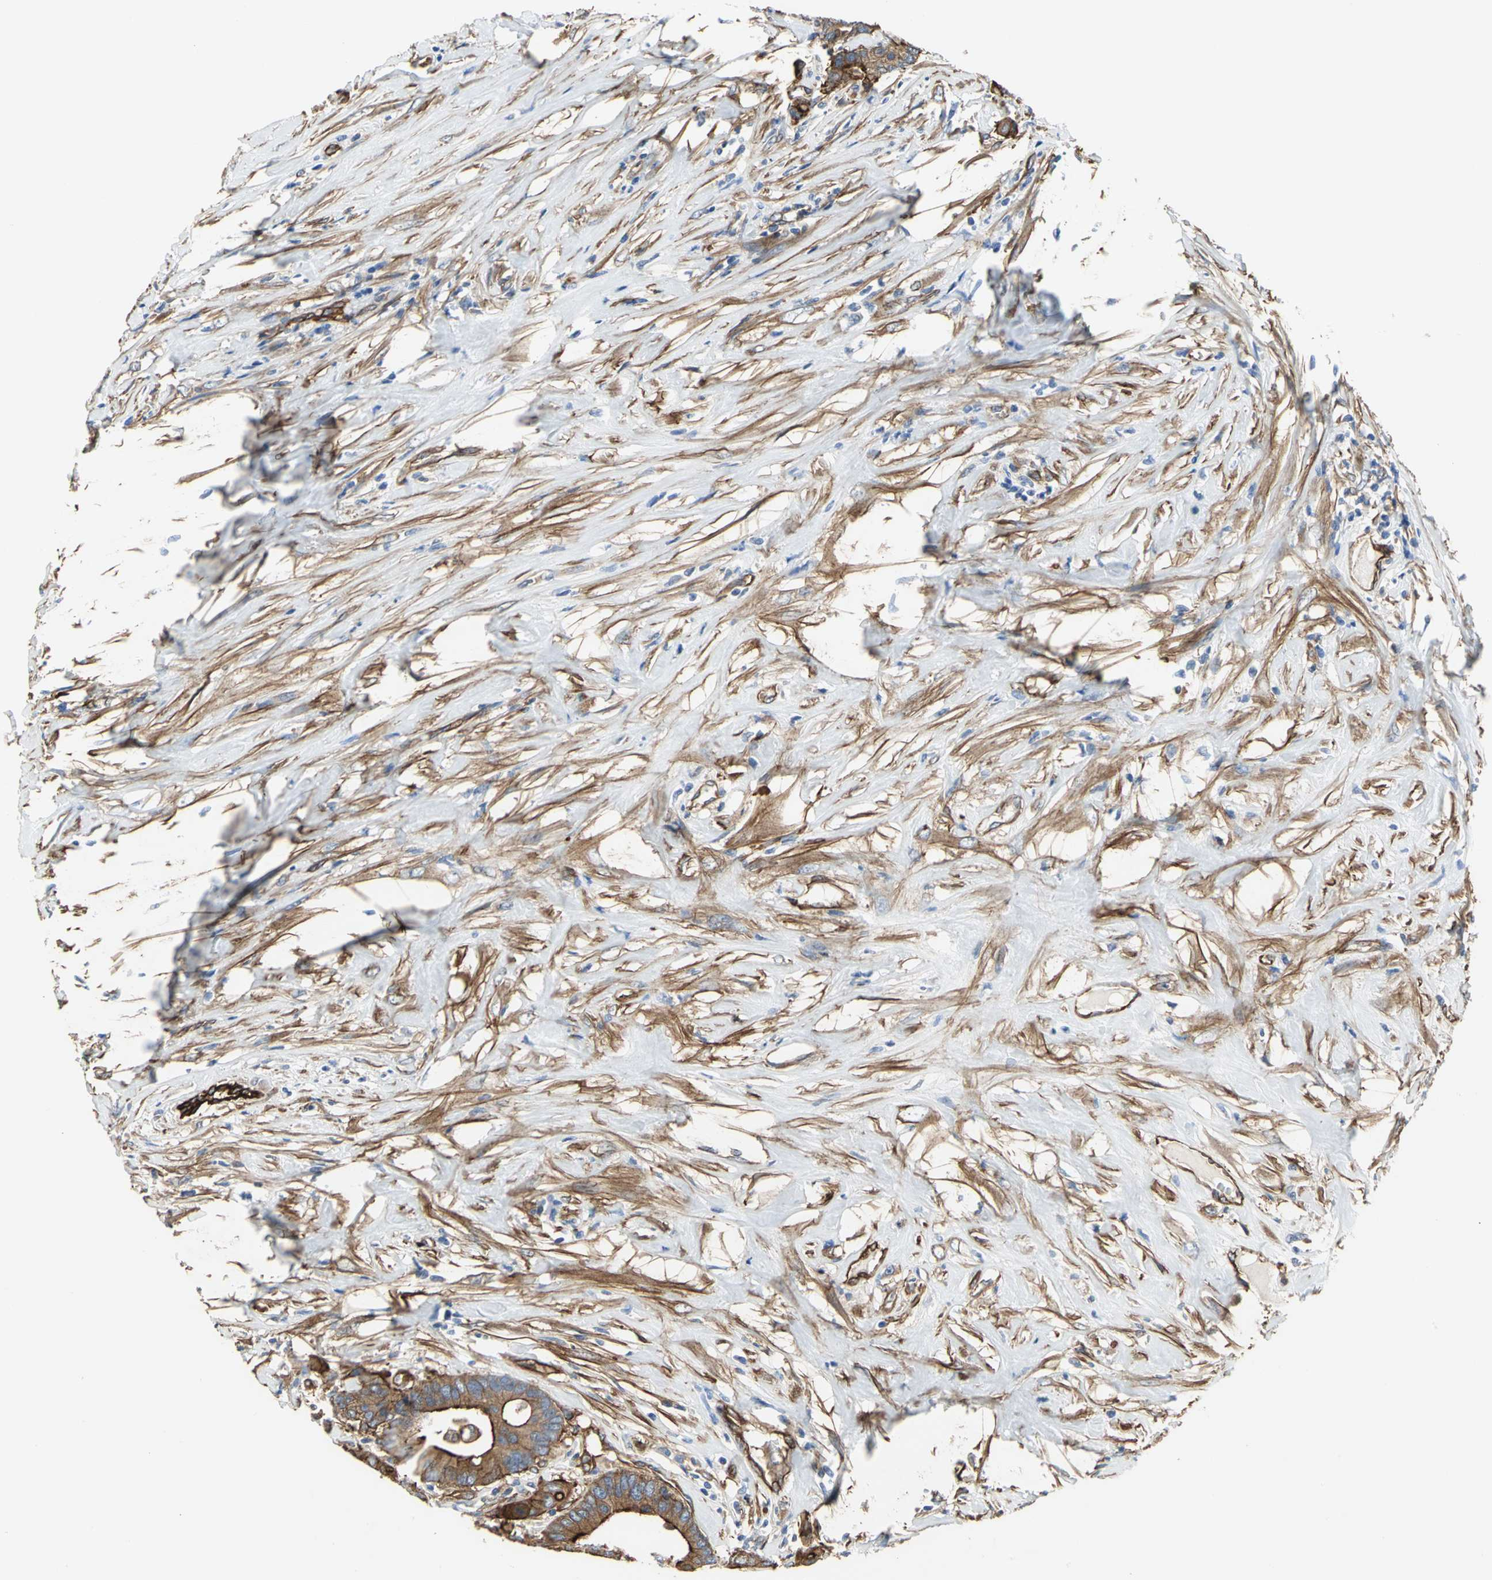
{"staining": {"intensity": "strong", "quantity": ">75%", "location": "cytoplasmic/membranous"}, "tissue": "colorectal cancer", "cell_type": "Tumor cells", "image_type": "cancer", "snomed": [{"axis": "morphology", "description": "Adenocarcinoma, NOS"}, {"axis": "topography", "description": "Rectum"}], "caption": "An image of human adenocarcinoma (colorectal) stained for a protein displays strong cytoplasmic/membranous brown staining in tumor cells.", "gene": "FLNB", "patient": {"sex": "male", "age": 55}}